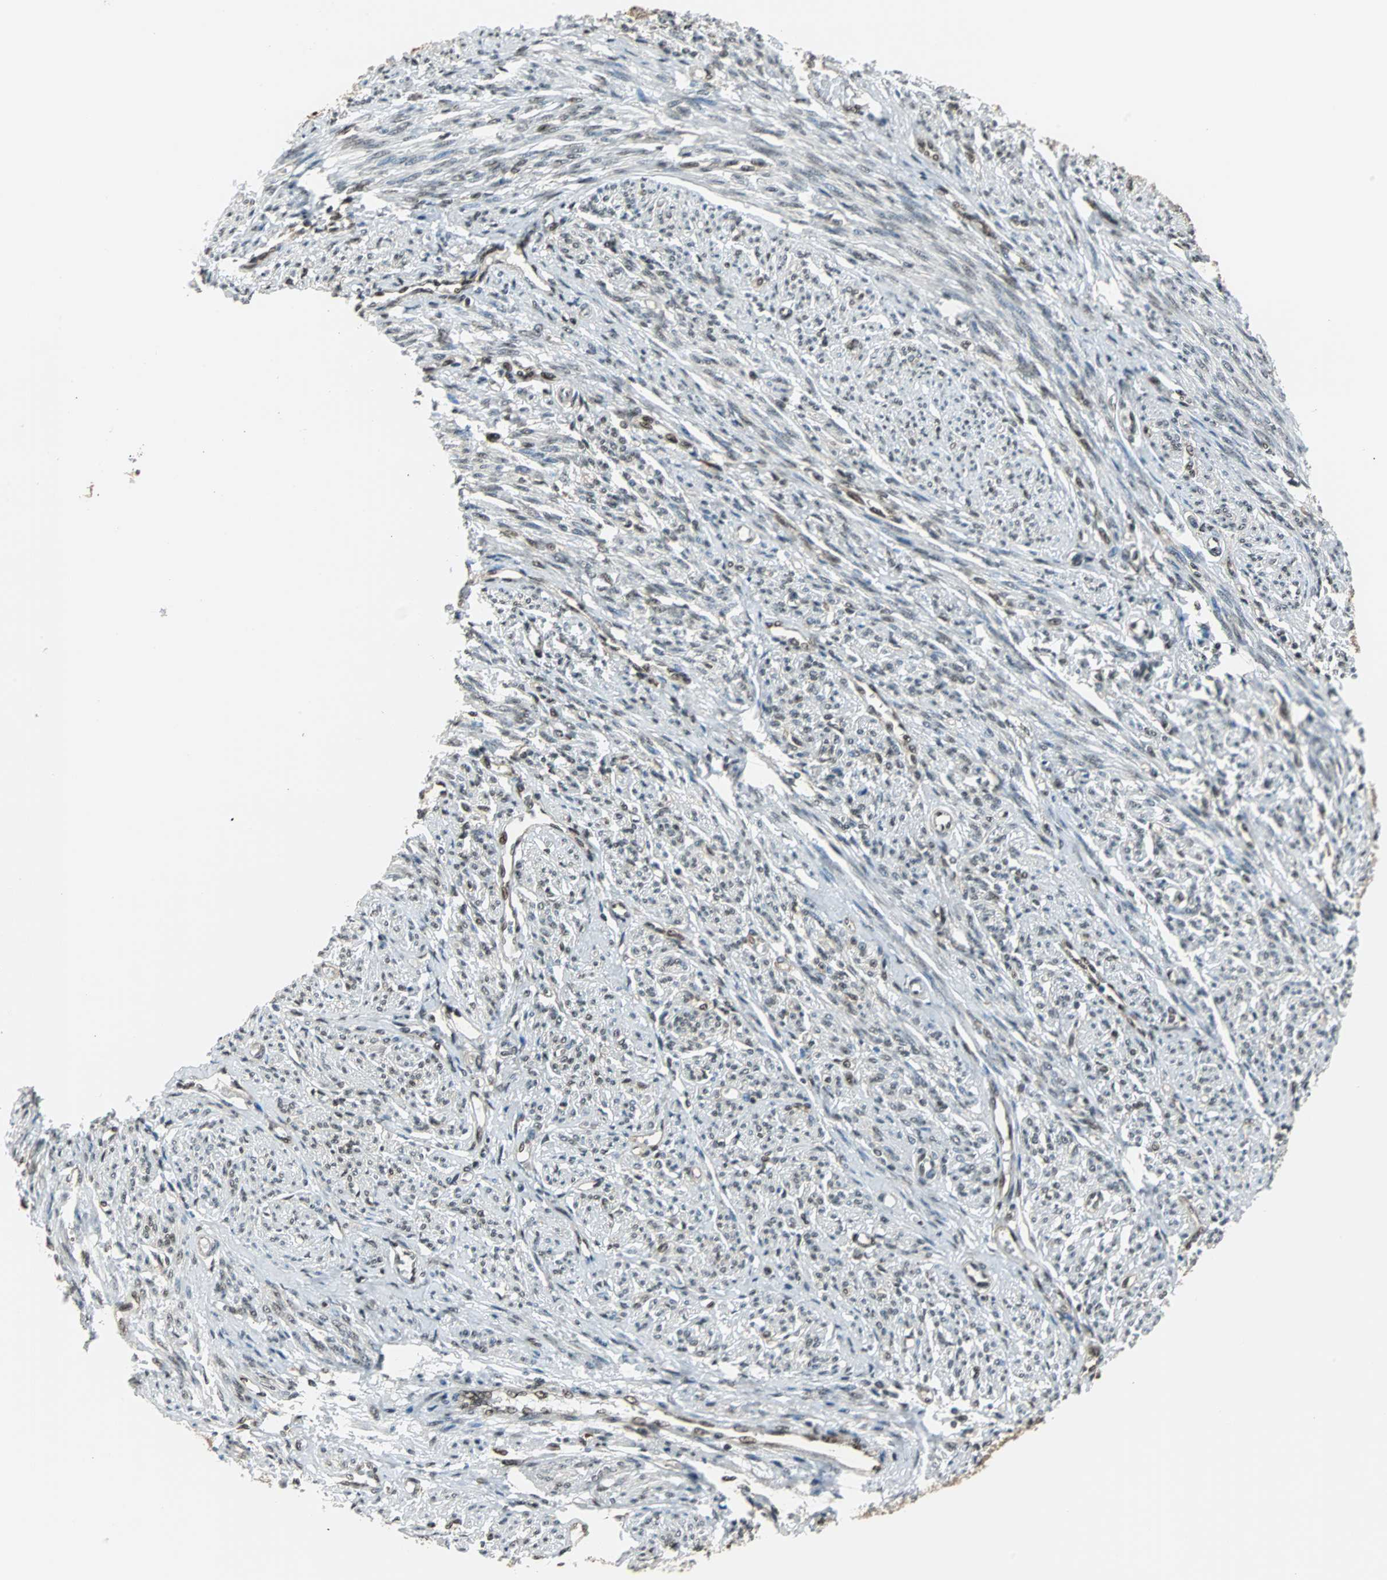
{"staining": {"intensity": "moderate", "quantity": ">75%", "location": "nuclear"}, "tissue": "smooth muscle", "cell_type": "Smooth muscle cells", "image_type": "normal", "snomed": [{"axis": "morphology", "description": "Normal tissue, NOS"}, {"axis": "topography", "description": "Smooth muscle"}], "caption": "High-power microscopy captured an IHC histopathology image of benign smooth muscle, revealing moderate nuclear expression in about >75% of smooth muscle cells.", "gene": "VCP", "patient": {"sex": "female", "age": 65}}